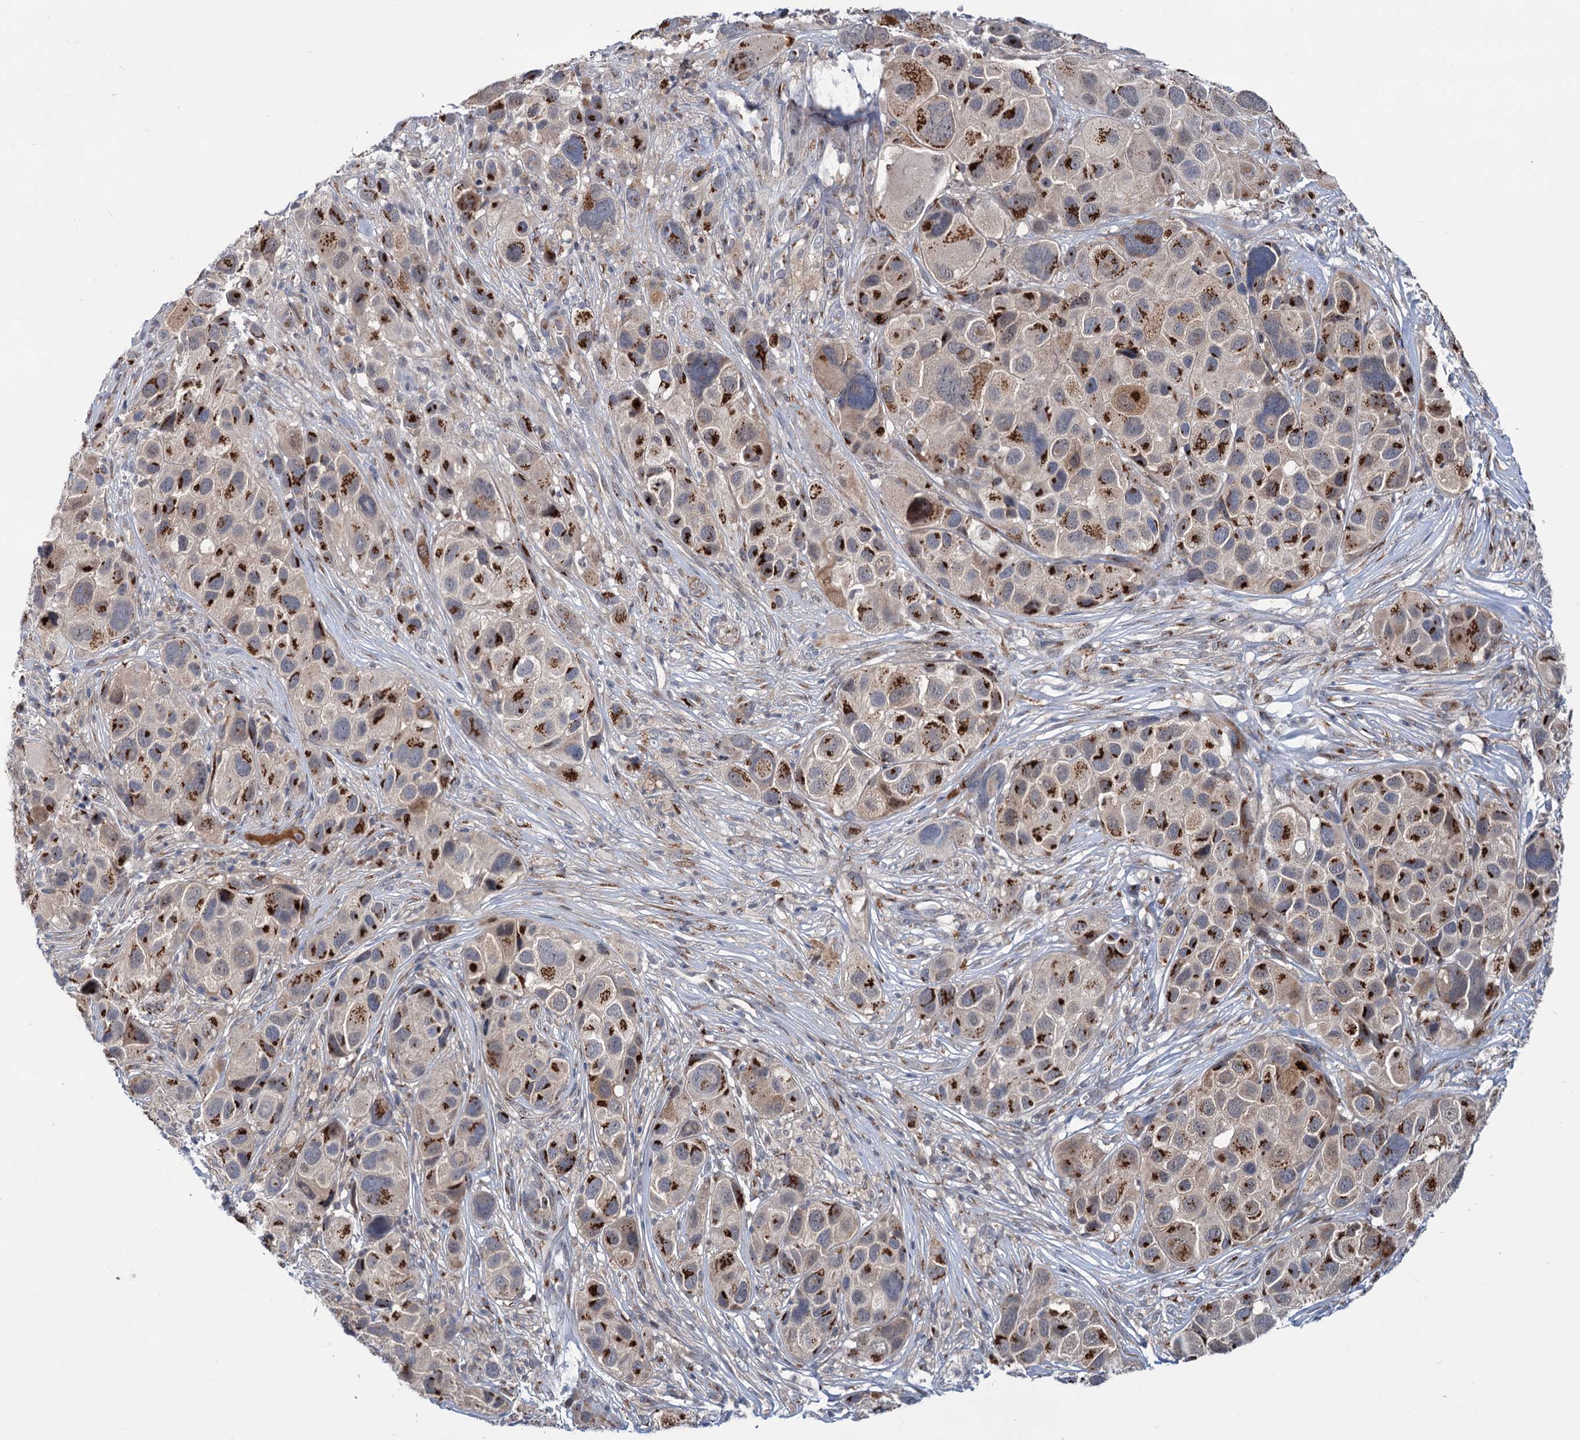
{"staining": {"intensity": "strong", "quantity": ">75%", "location": "cytoplasmic/membranous"}, "tissue": "melanoma", "cell_type": "Tumor cells", "image_type": "cancer", "snomed": [{"axis": "morphology", "description": "Malignant melanoma, NOS"}, {"axis": "topography", "description": "Skin of trunk"}], "caption": "Immunohistochemical staining of malignant melanoma reveals high levels of strong cytoplasmic/membranous positivity in about >75% of tumor cells.", "gene": "ELP4", "patient": {"sex": "male", "age": 71}}